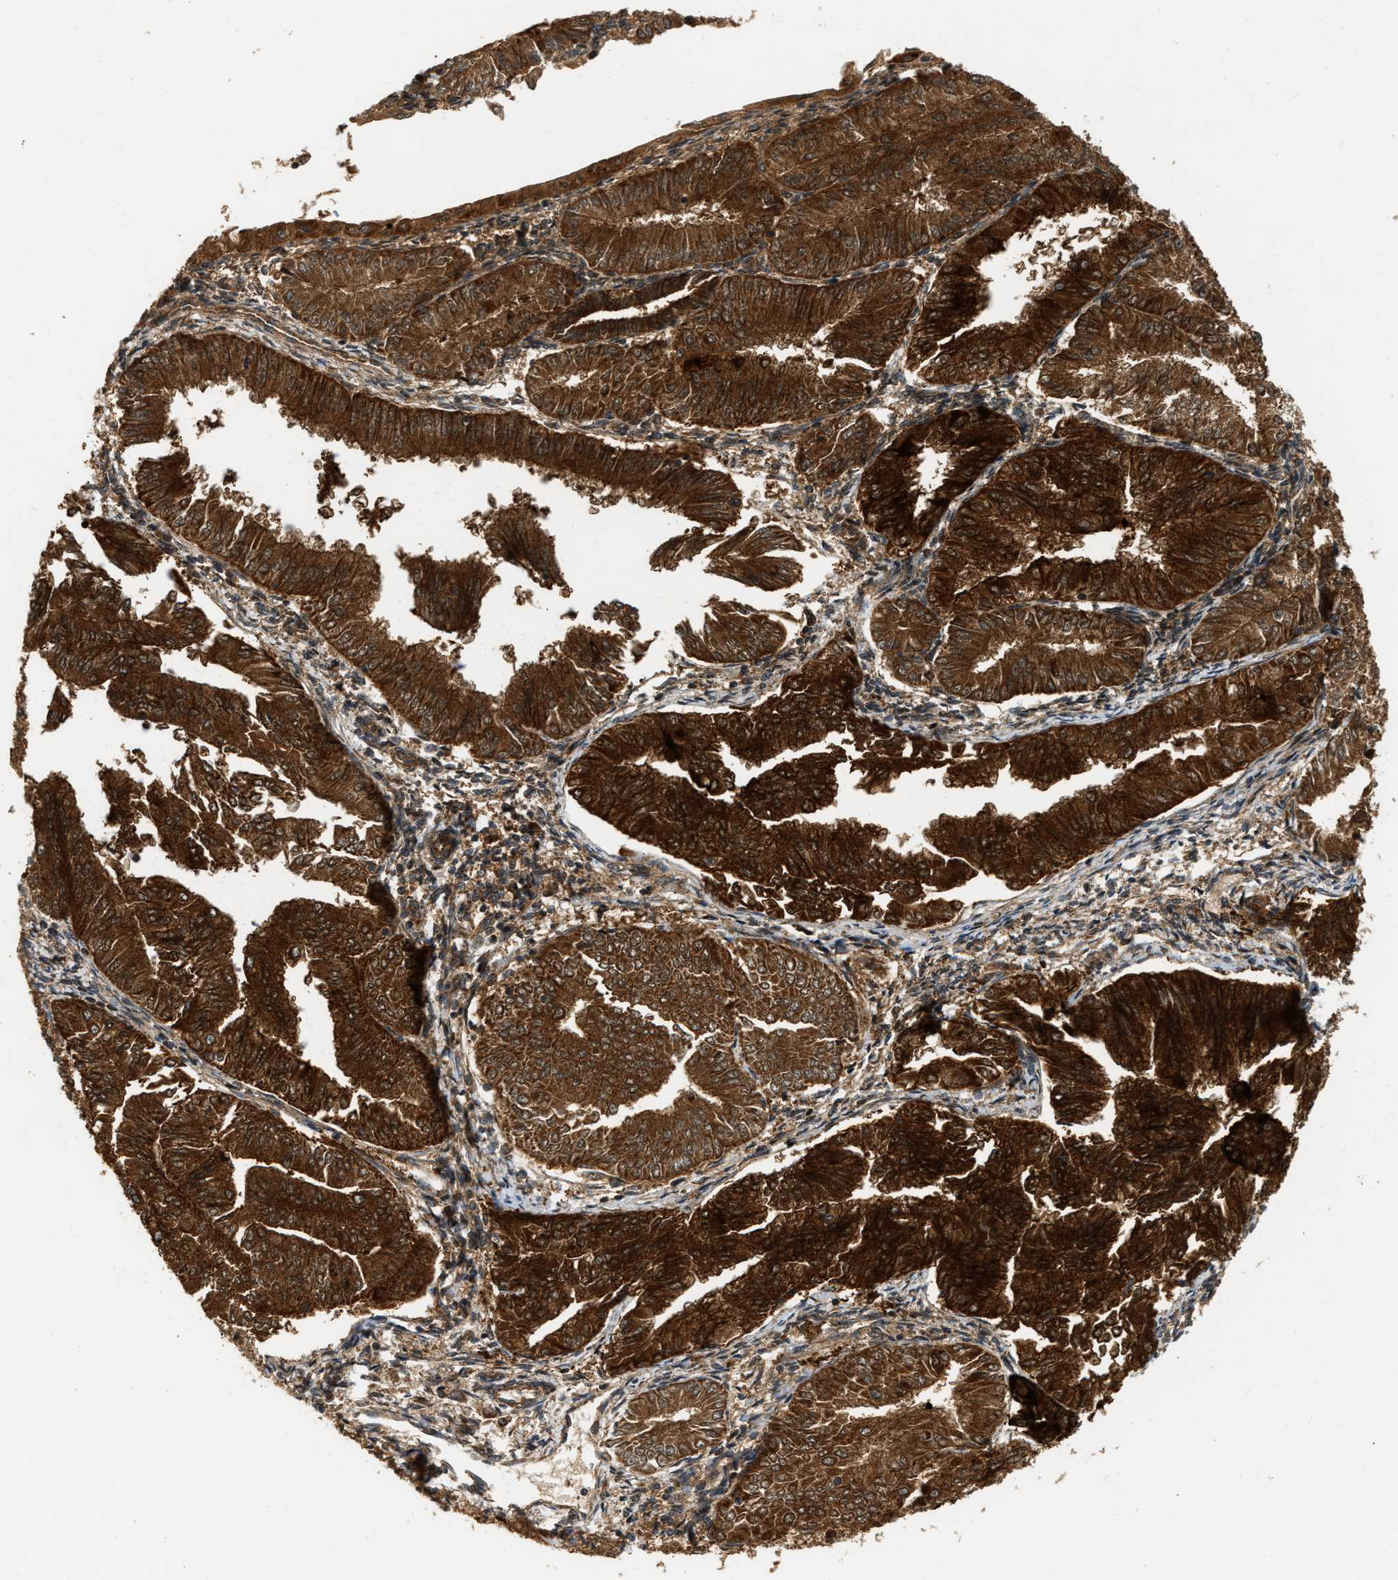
{"staining": {"intensity": "strong", "quantity": ">75%", "location": "cytoplasmic/membranous"}, "tissue": "endometrial cancer", "cell_type": "Tumor cells", "image_type": "cancer", "snomed": [{"axis": "morphology", "description": "Adenocarcinoma, NOS"}, {"axis": "topography", "description": "Endometrium"}], "caption": "DAB immunohistochemical staining of endometrial cancer exhibits strong cytoplasmic/membranous protein positivity in approximately >75% of tumor cells. (DAB = brown stain, brightfield microscopy at high magnification).", "gene": "EXTL2", "patient": {"sex": "female", "age": 53}}